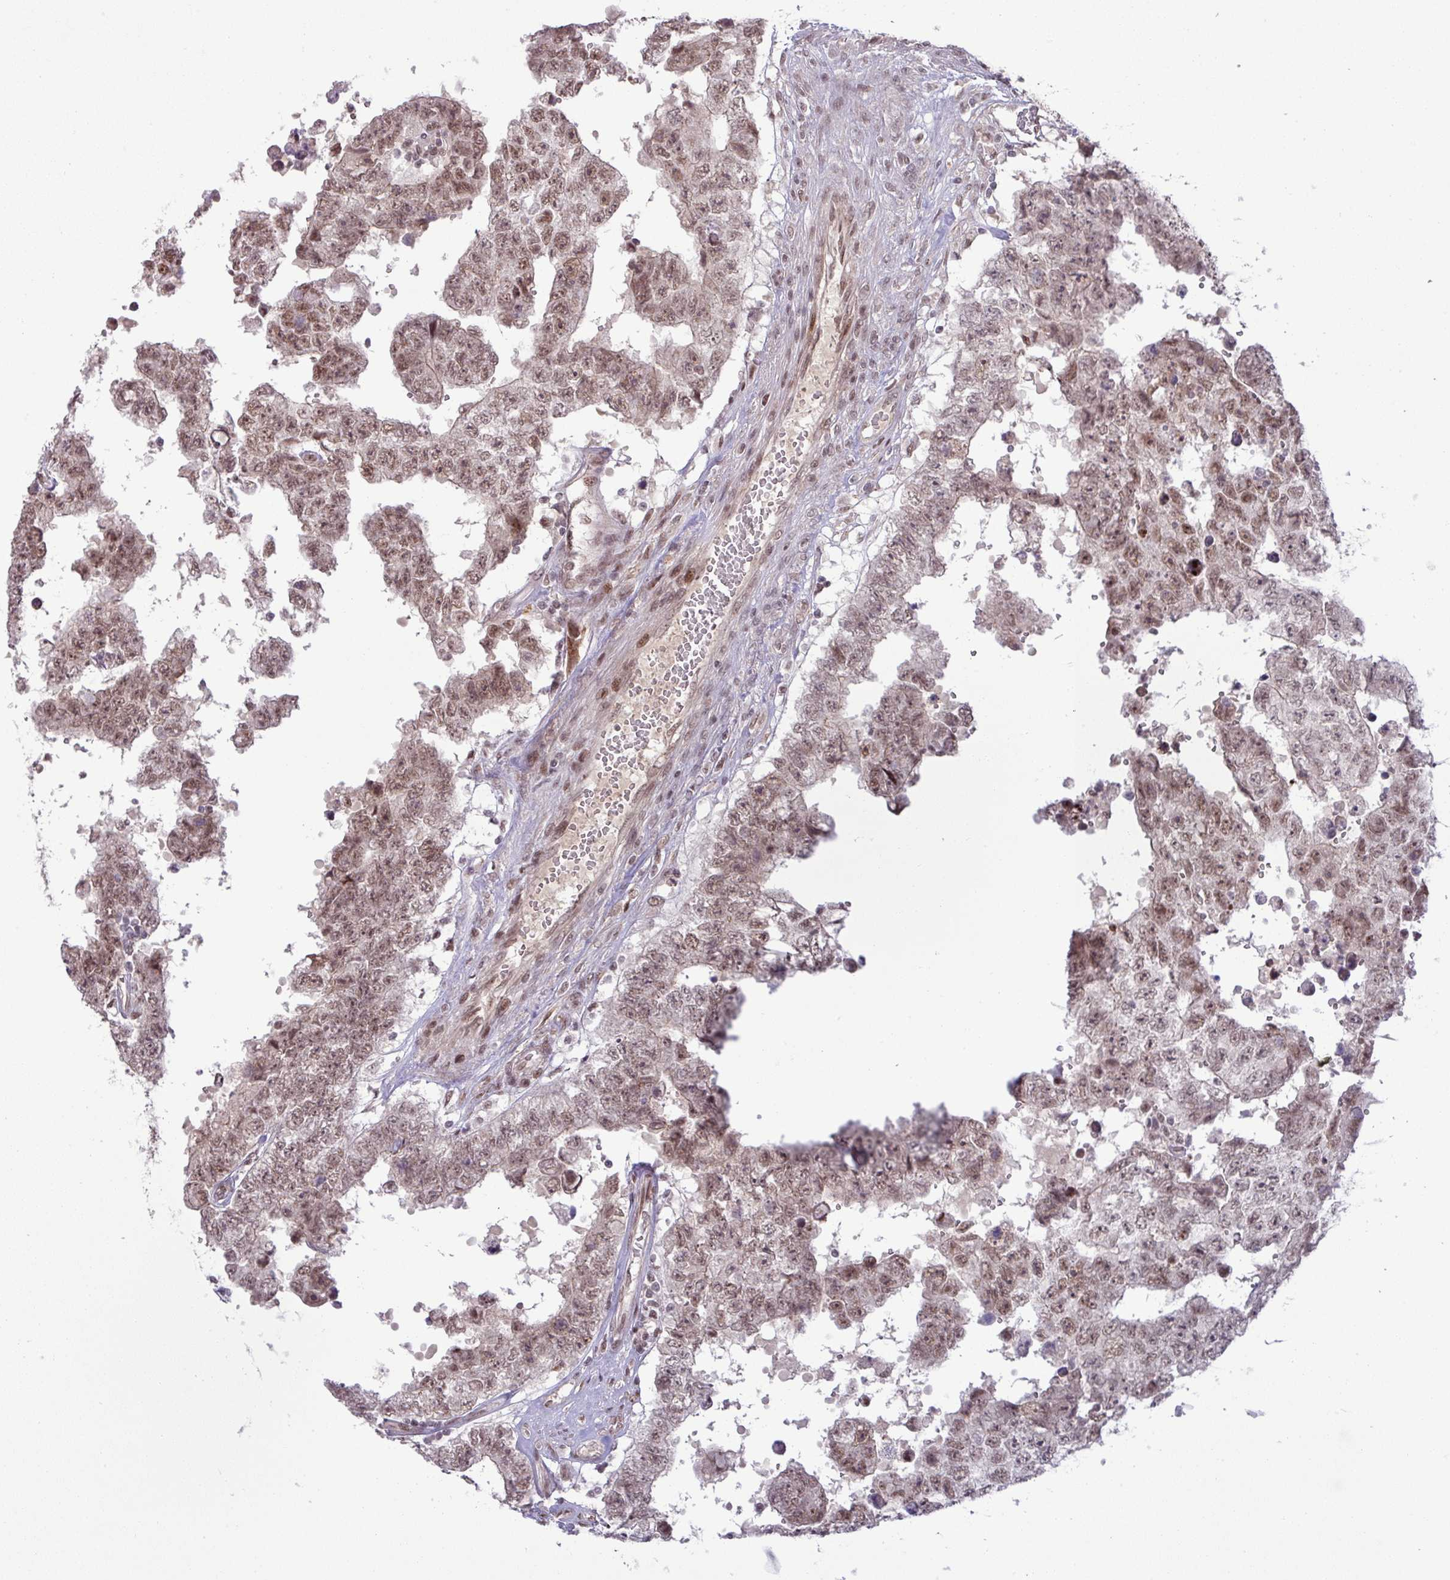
{"staining": {"intensity": "moderate", "quantity": ">75%", "location": "nuclear"}, "tissue": "testis cancer", "cell_type": "Tumor cells", "image_type": "cancer", "snomed": [{"axis": "morphology", "description": "Normal tissue, NOS"}, {"axis": "morphology", "description": "Carcinoma, Embryonal, NOS"}, {"axis": "topography", "description": "Testis"}, {"axis": "topography", "description": "Epididymis"}], "caption": "A micrograph of testis cancer stained for a protein exhibits moderate nuclear brown staining in tumor cells. The protein is shown in brown color, while the nuclei are stained blue.", "gene": "PTPN20", "patient": {"sex": "male", "age": 25}}